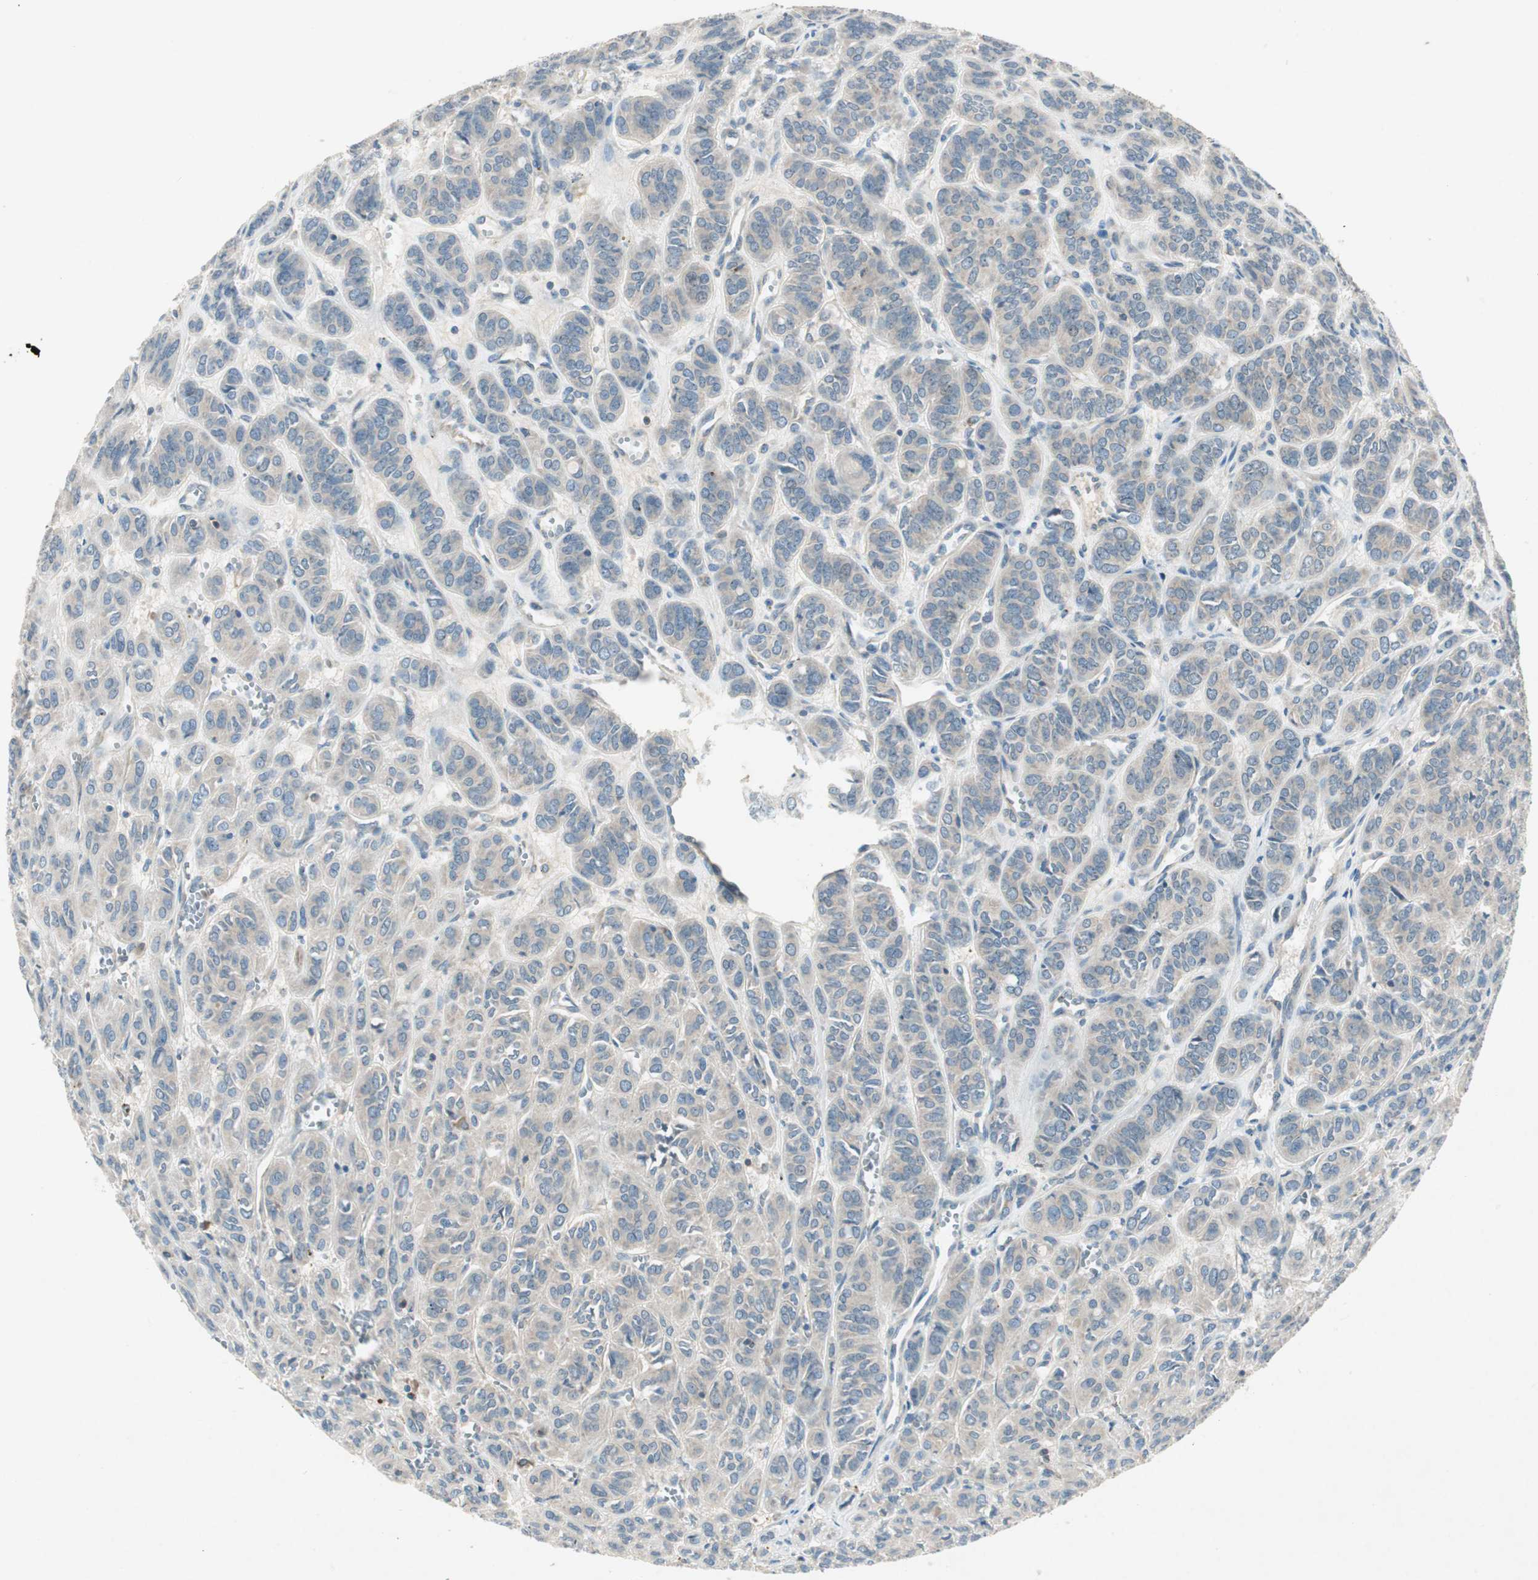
{"staining": {"intensity": "moderate", "quantity": ">75%", "location": "cytoplasmic/membranous"}, "tissue": "thyroid cancer", "cell_type": "Tumor cells", "image_type": "cancer", "snomed": [{"axis": "morphology", "description": "Follicular adenoma carcinoma, NOS"}, {"axis": "topography", "description": "Thyroid gland"}], "caption": "Tumor cells exhibit medium levels of moderate cytoplasmic/membranous expression in approximately >75% of cells in thyroid cancer.", "gene": "CHADL", "patient": {"sex": "female", "age": 71}}